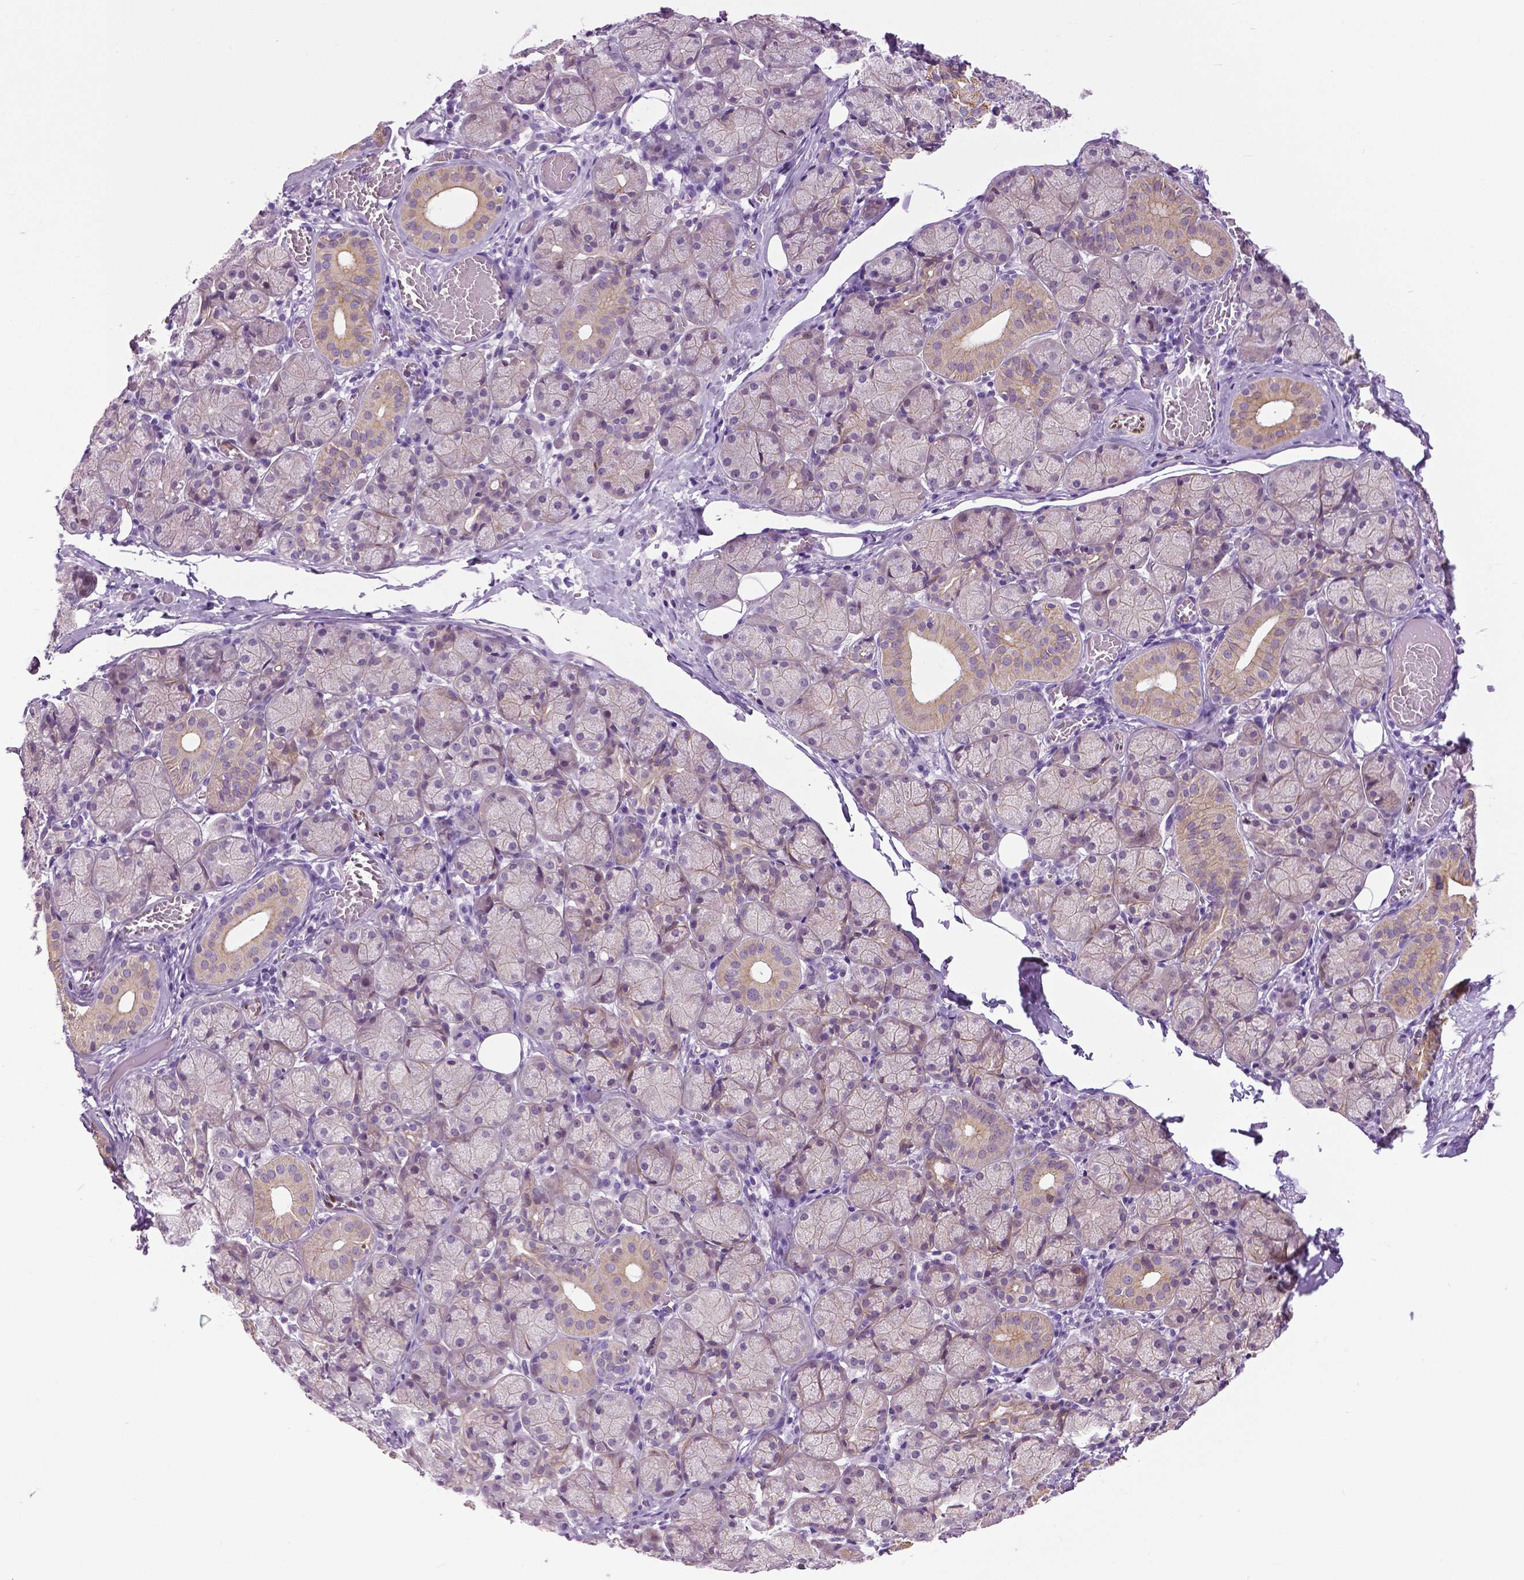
{"staining": {"intensity": "weak", "quantity": "25%-75%", "location": "cytoplasmic/membranous"}, "tissue": "salivary gland", "cell_type": "Glandular cells", "image_type": "normal", "snomed": [{"axis": "morphology", "description": "Normal tissue, NOS"}, {"axis": "topography", "description": "Salivary gland"}, {"axis": "topography", "description": "Peripheral nerve tissue"}], "caption": "Immunohistochemical staining of benign salivary gland displays weak cytoplasmic/membranous protein staining in approximately 25%-75% of glandular cells. The protein of interest is shown in brown color, while the nuclei are stained blue.", "gene": "PTGER3", "patient": {"sex": "female", "age": 24}}